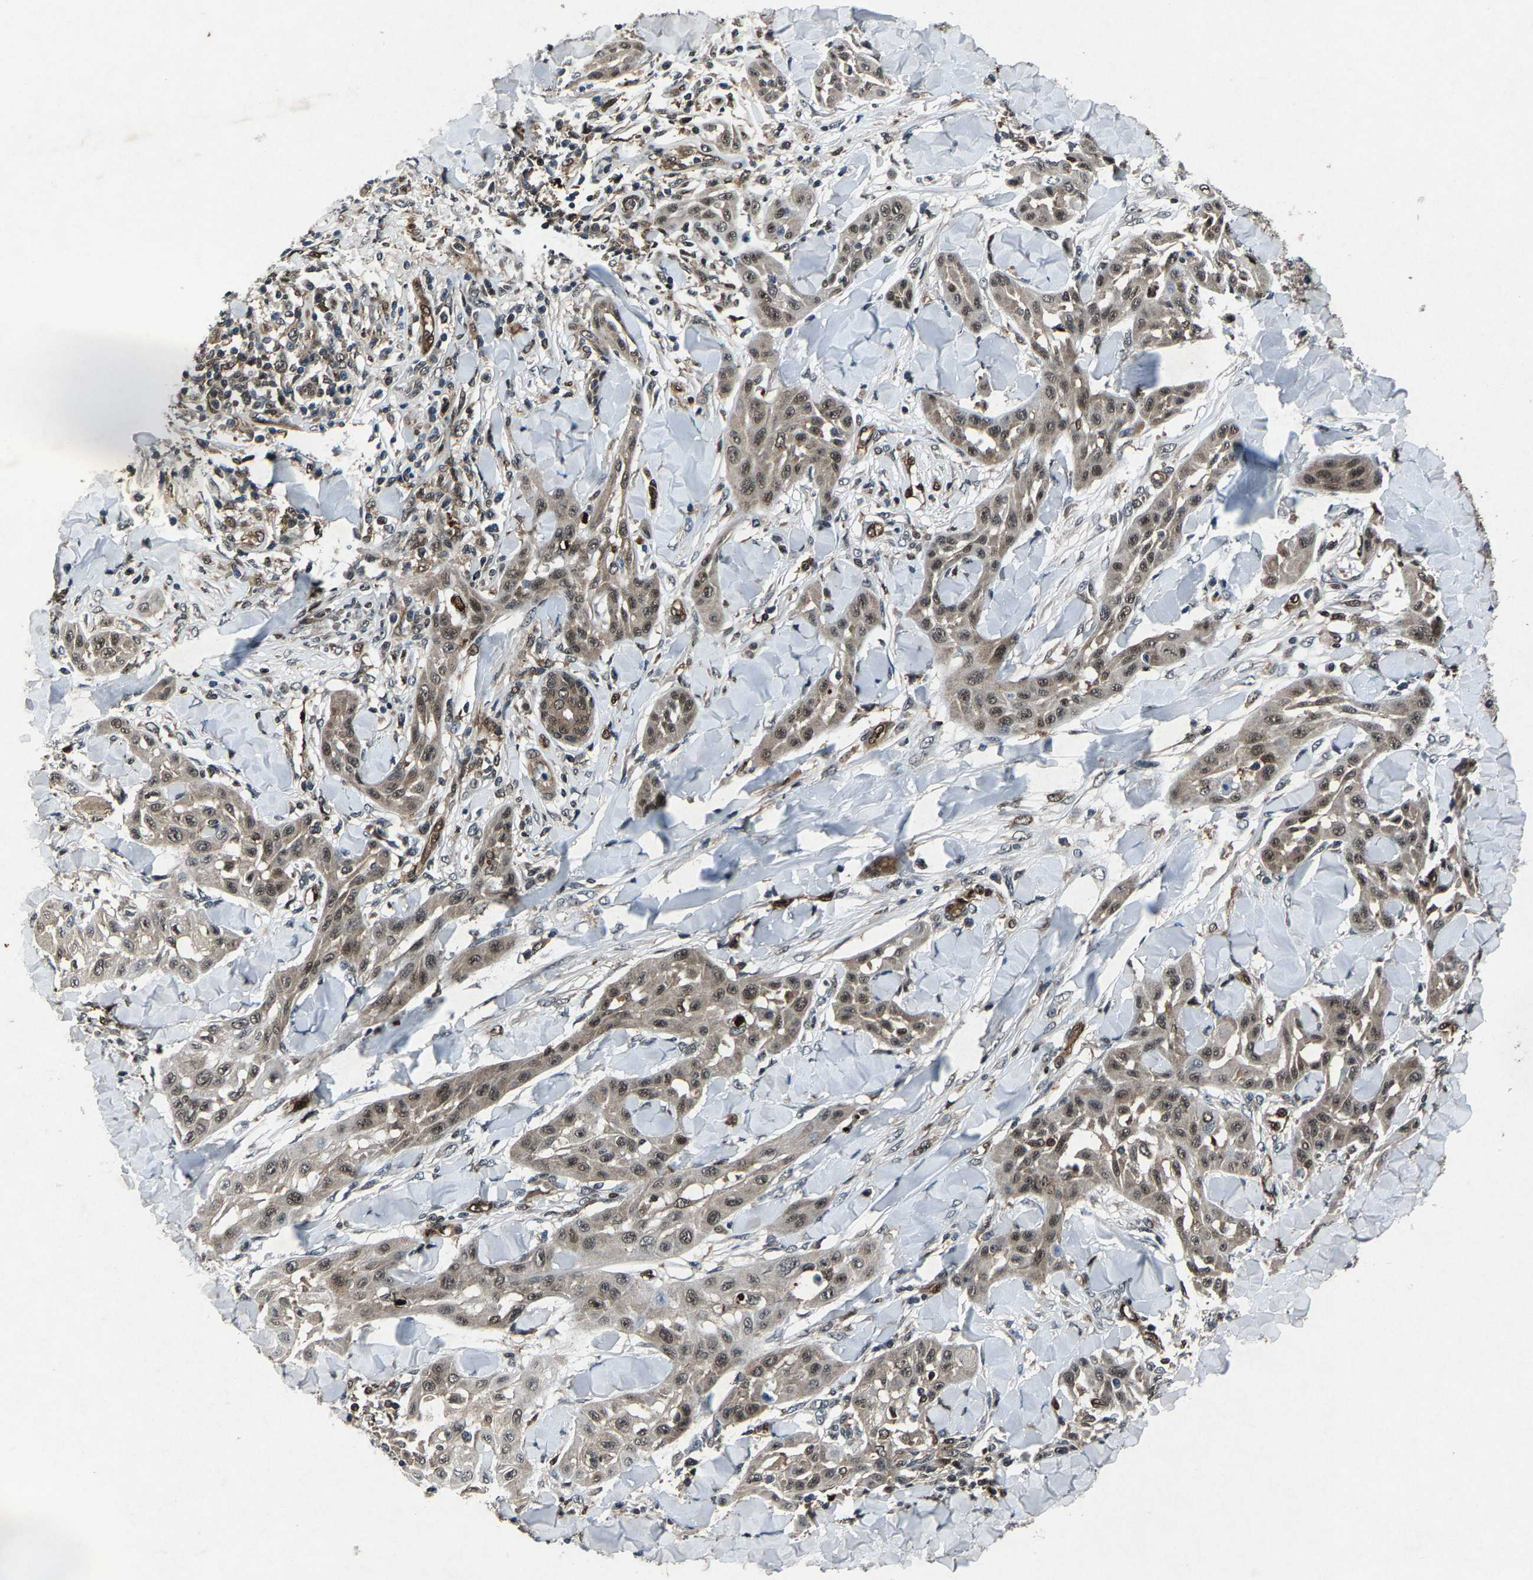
{"staining": {"intensity": "moderate", "quantity": ">75%", "location": "nuclear"}, "tissue": "skin cancer", "cell_type": "Tumor cells", "image_type": "cancer", "snomed": [{"axis": "morphology", "description": "Squamous cell carcinoma, NOS"}, {"axis": "topography", "description": "Skin"}], "caption": "Immunohistochemistry (DAB) staining of squamous cell carcinoma (skin) reveals moderate nuclear protein positivity in approximately >75% of tumor cells. The staining is performed using DAB brown chromogen to label protein expression. The nuclei are counter-stained blue using hematoxylin.", "gene": "ATXN3", "patient": {"sex": "male", "age": 24}}